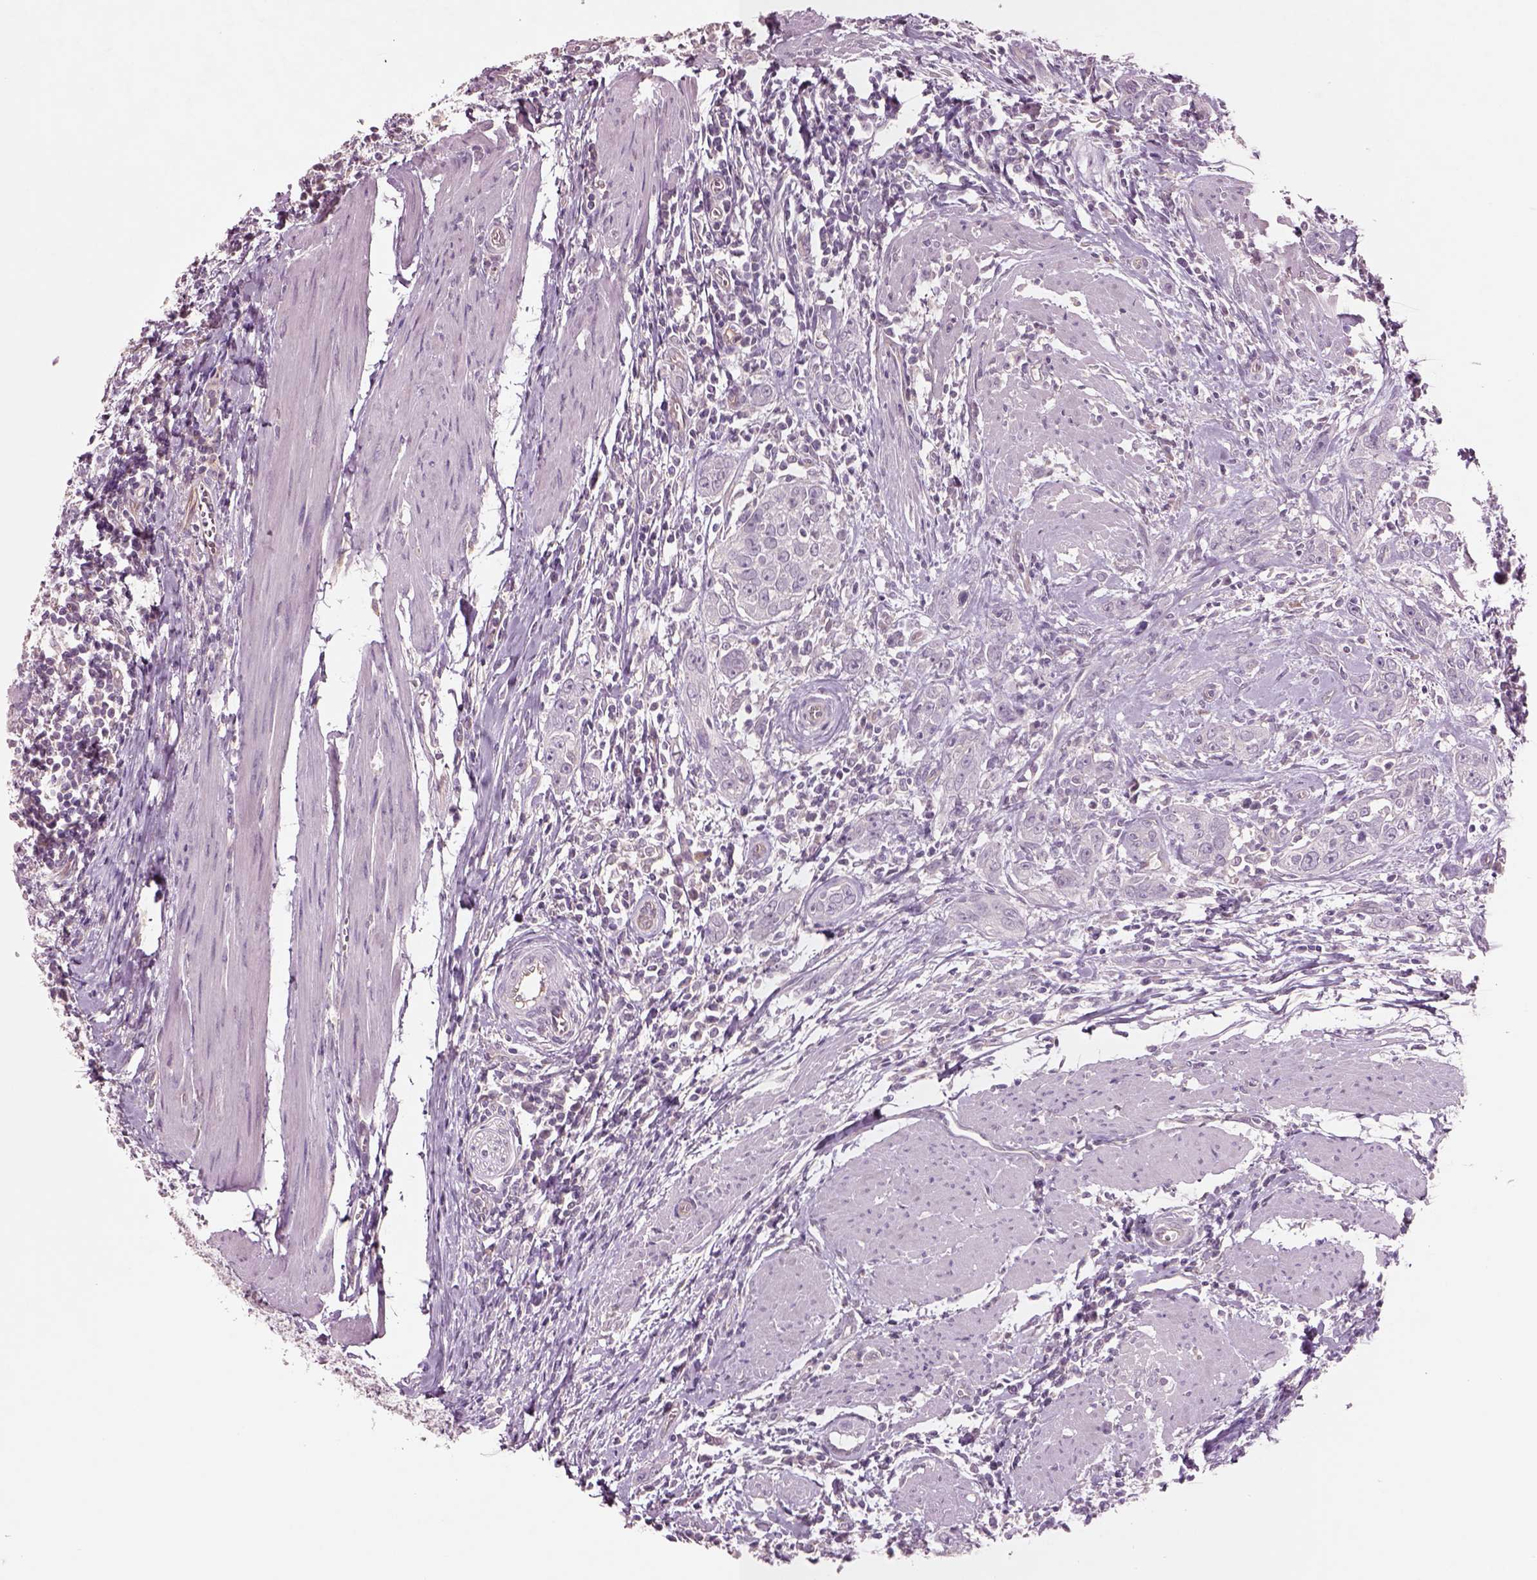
{"staining": {"intensity": "negative", "quantity": "none", "location": "none"}, "tissue": "urothelial cancer", "cell_type": "Tumor cells", "image_type": "cancer", "snomed": [{"axis": "morphology", "description": "Urothelial carcinoma, High grade"}, {"axis": "topography", "description": "Urinary bladder"}], "caption": "Tumor cells are negative for protein expression in human urothelial cancer.", "gene": "DUOXA2", "patient": {"sex": "male", "age": 83}}